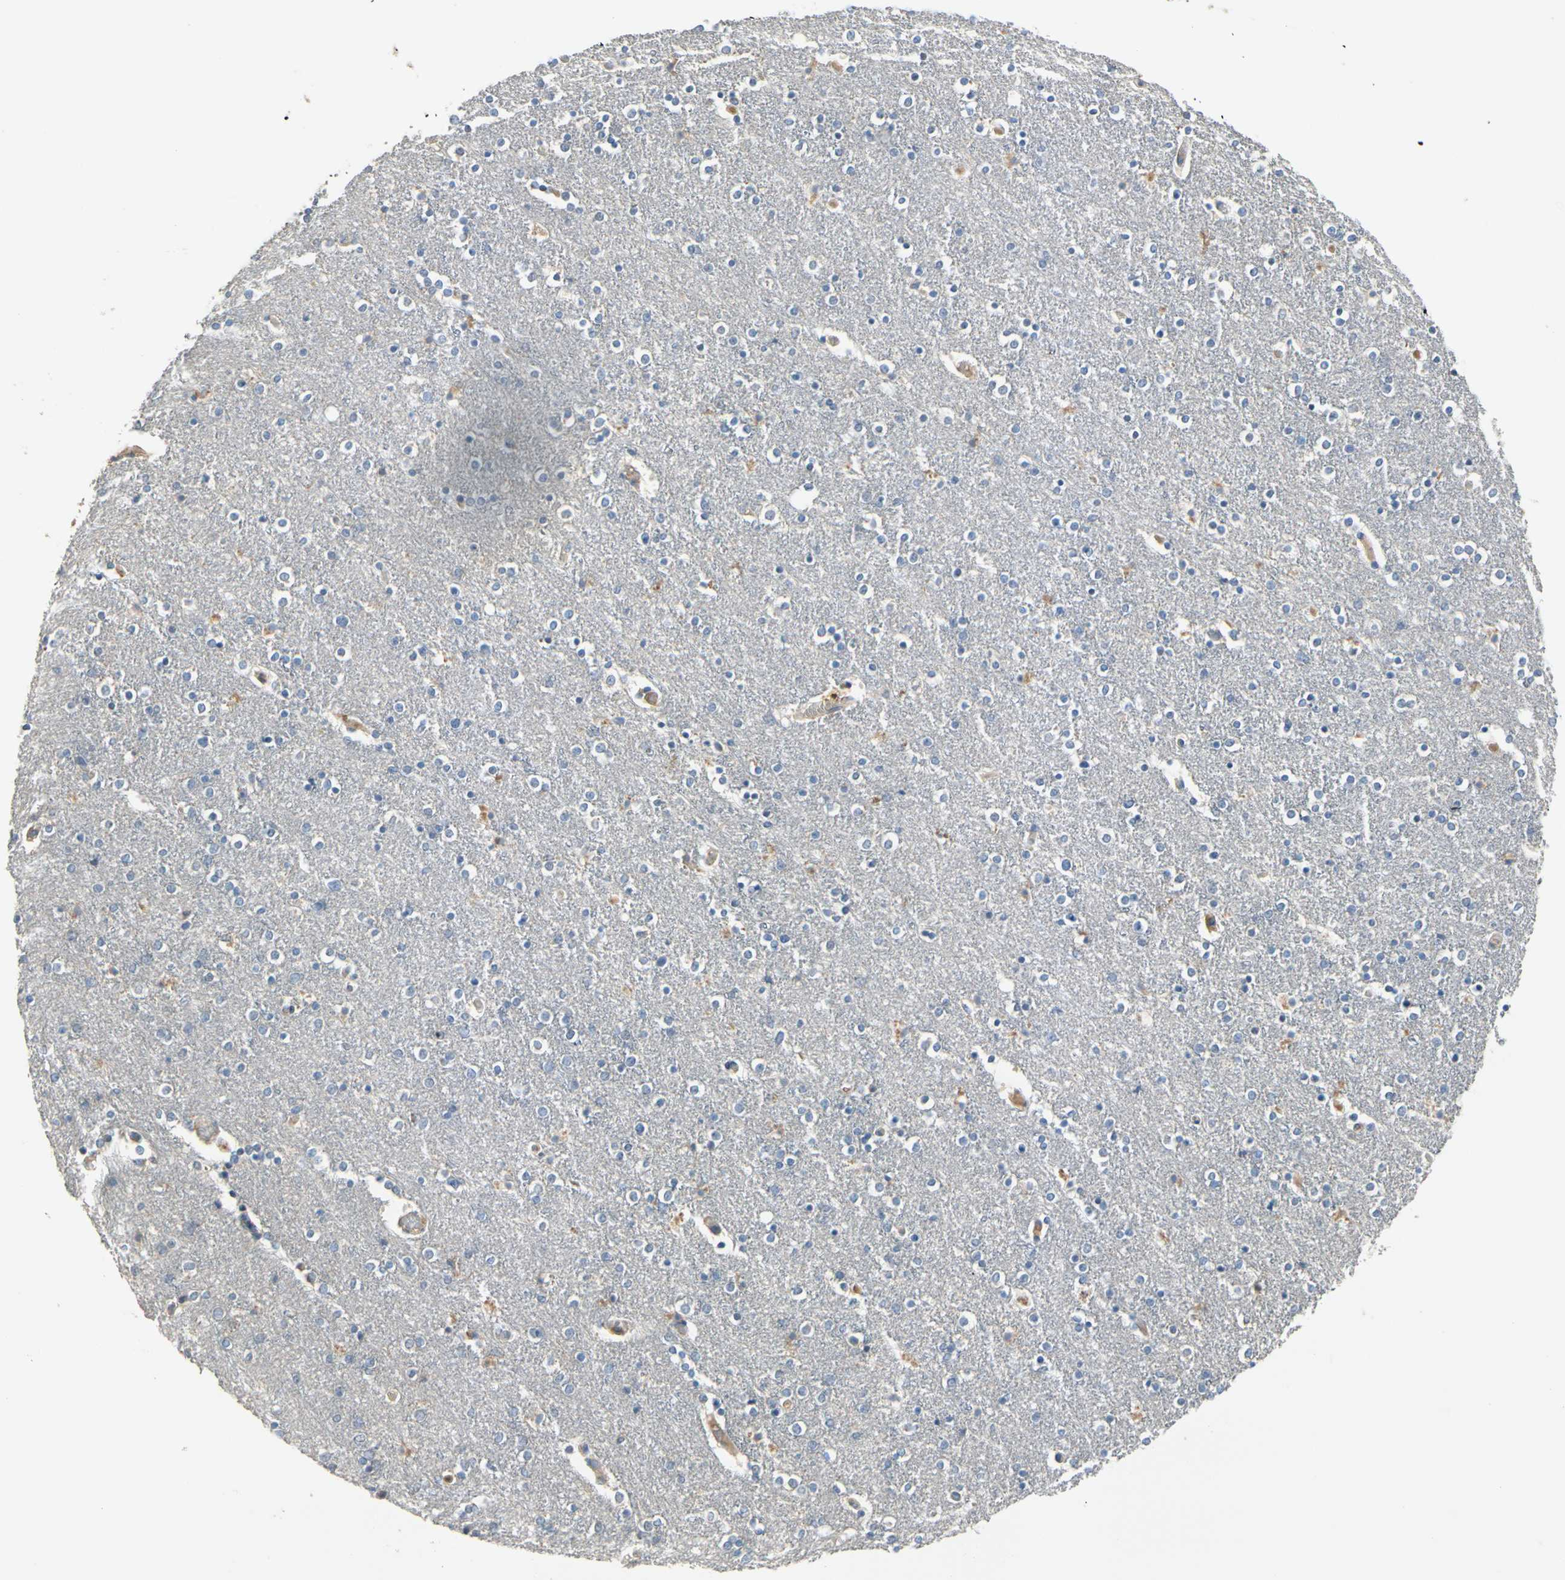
{"staining": {"intensity": "negative", "quantity": "none", "location": "none"}, "tissue": "caudate", "cell_type": "Glial cells", "image_type": "normal", "snomed": [{"axis": "morphology", "description": "Normal tissue, NOS"}, {"axis": "topography", "description": "Lateral ventricle wall"}], "caption": "High power microscopy image of an IHC histopathology image of unremarkable caudate, revealing no significant staining in glial cells.", "gene": "SIGLEC5", "patient": {"sex": "female", "age": 54}}